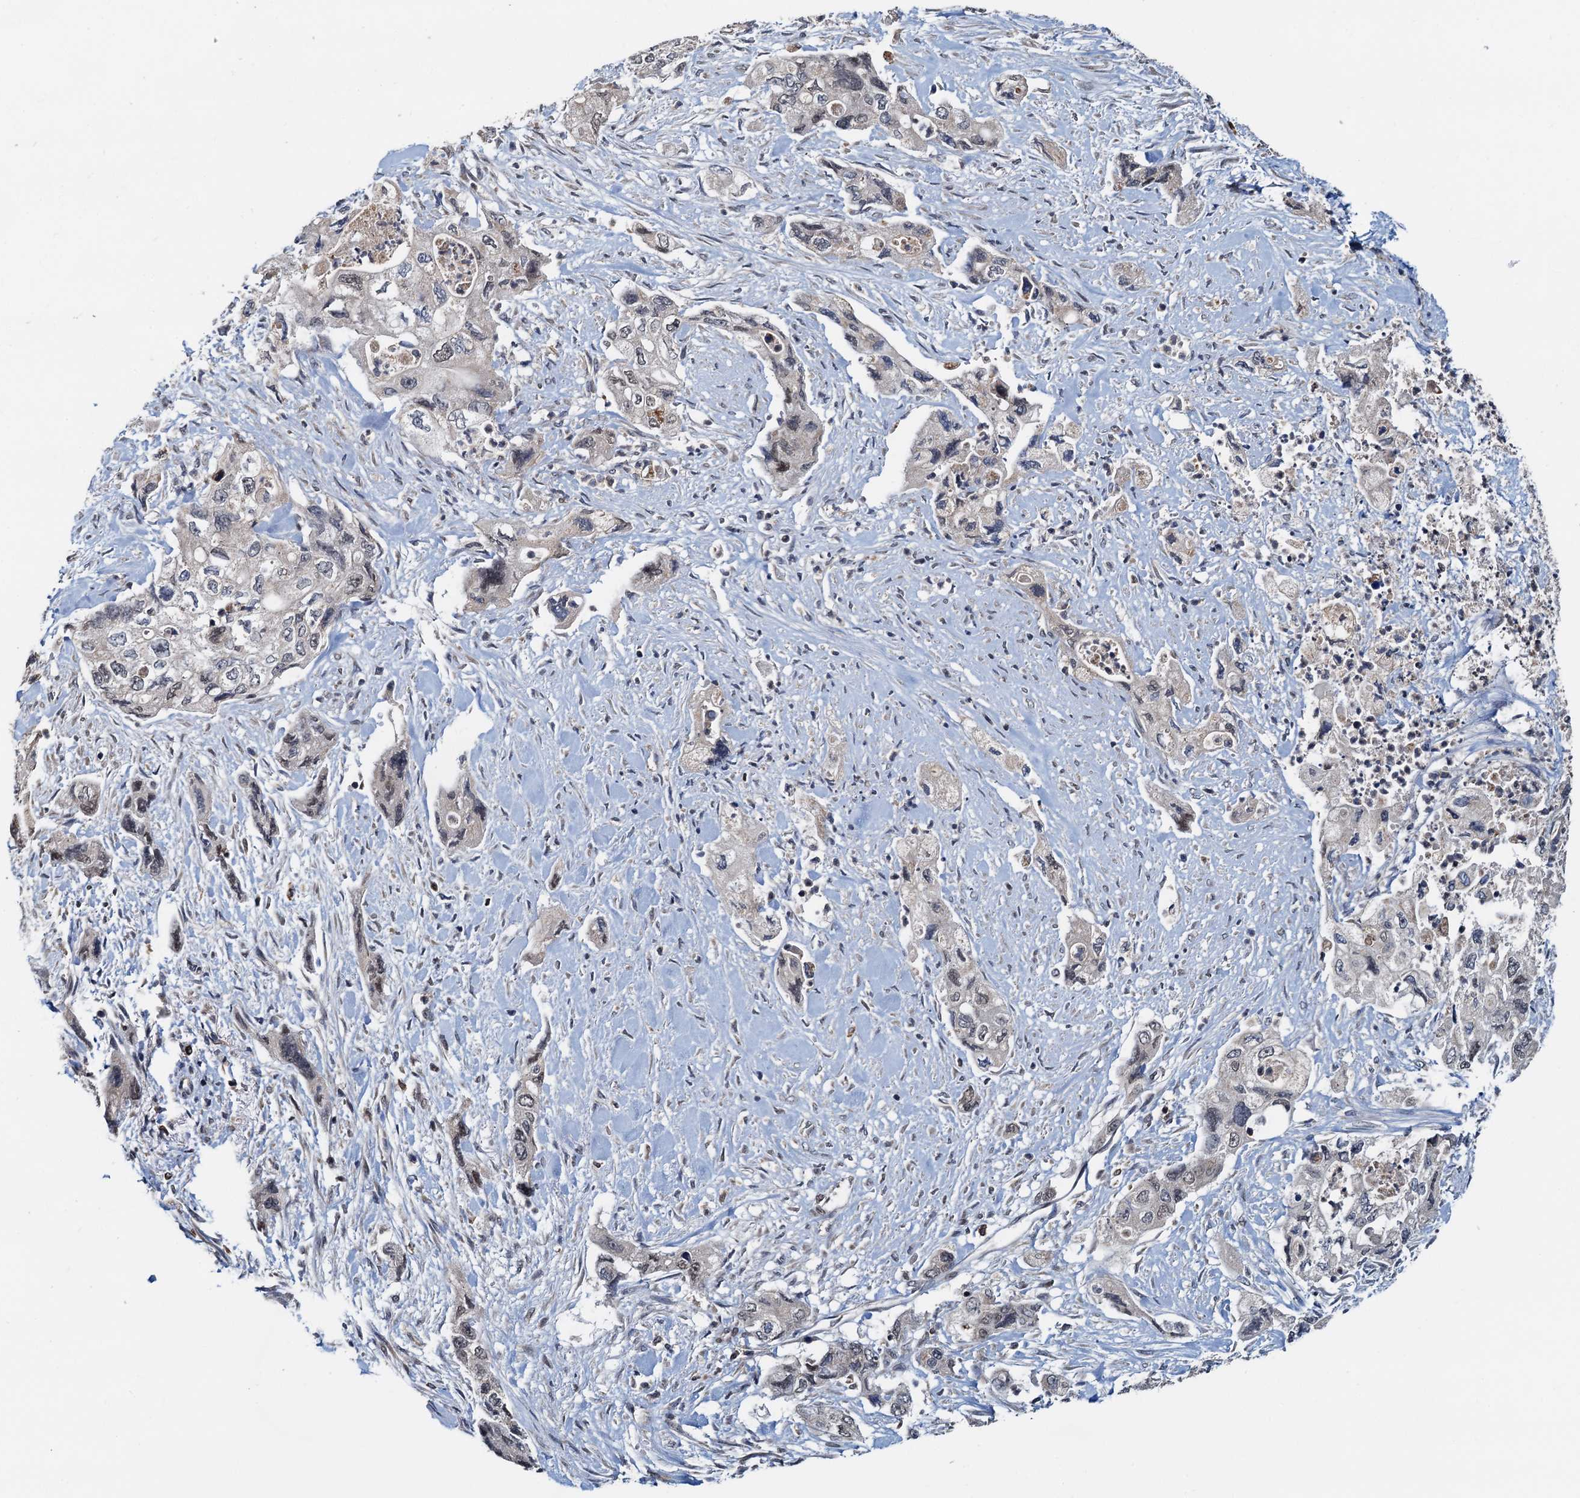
{"staining": {"intensity": "negative", "quantity": "none", "location": "none"}, "tissue": "pancreatic cancer", "cell_type": "Tumor cells", "image_type": "cancer", "snomed": [{"axis": "morphology", "description": "Adenocarcinoma, NOS"}, {"axis": "topography", "description": "Pancreas"}], "caption": "Tumor cells are negative for protein expression in human pancreatic cancer (adenocarcinoma).", "gene": "MCMBP", "patient": {"sex": "female", "age": 73}}